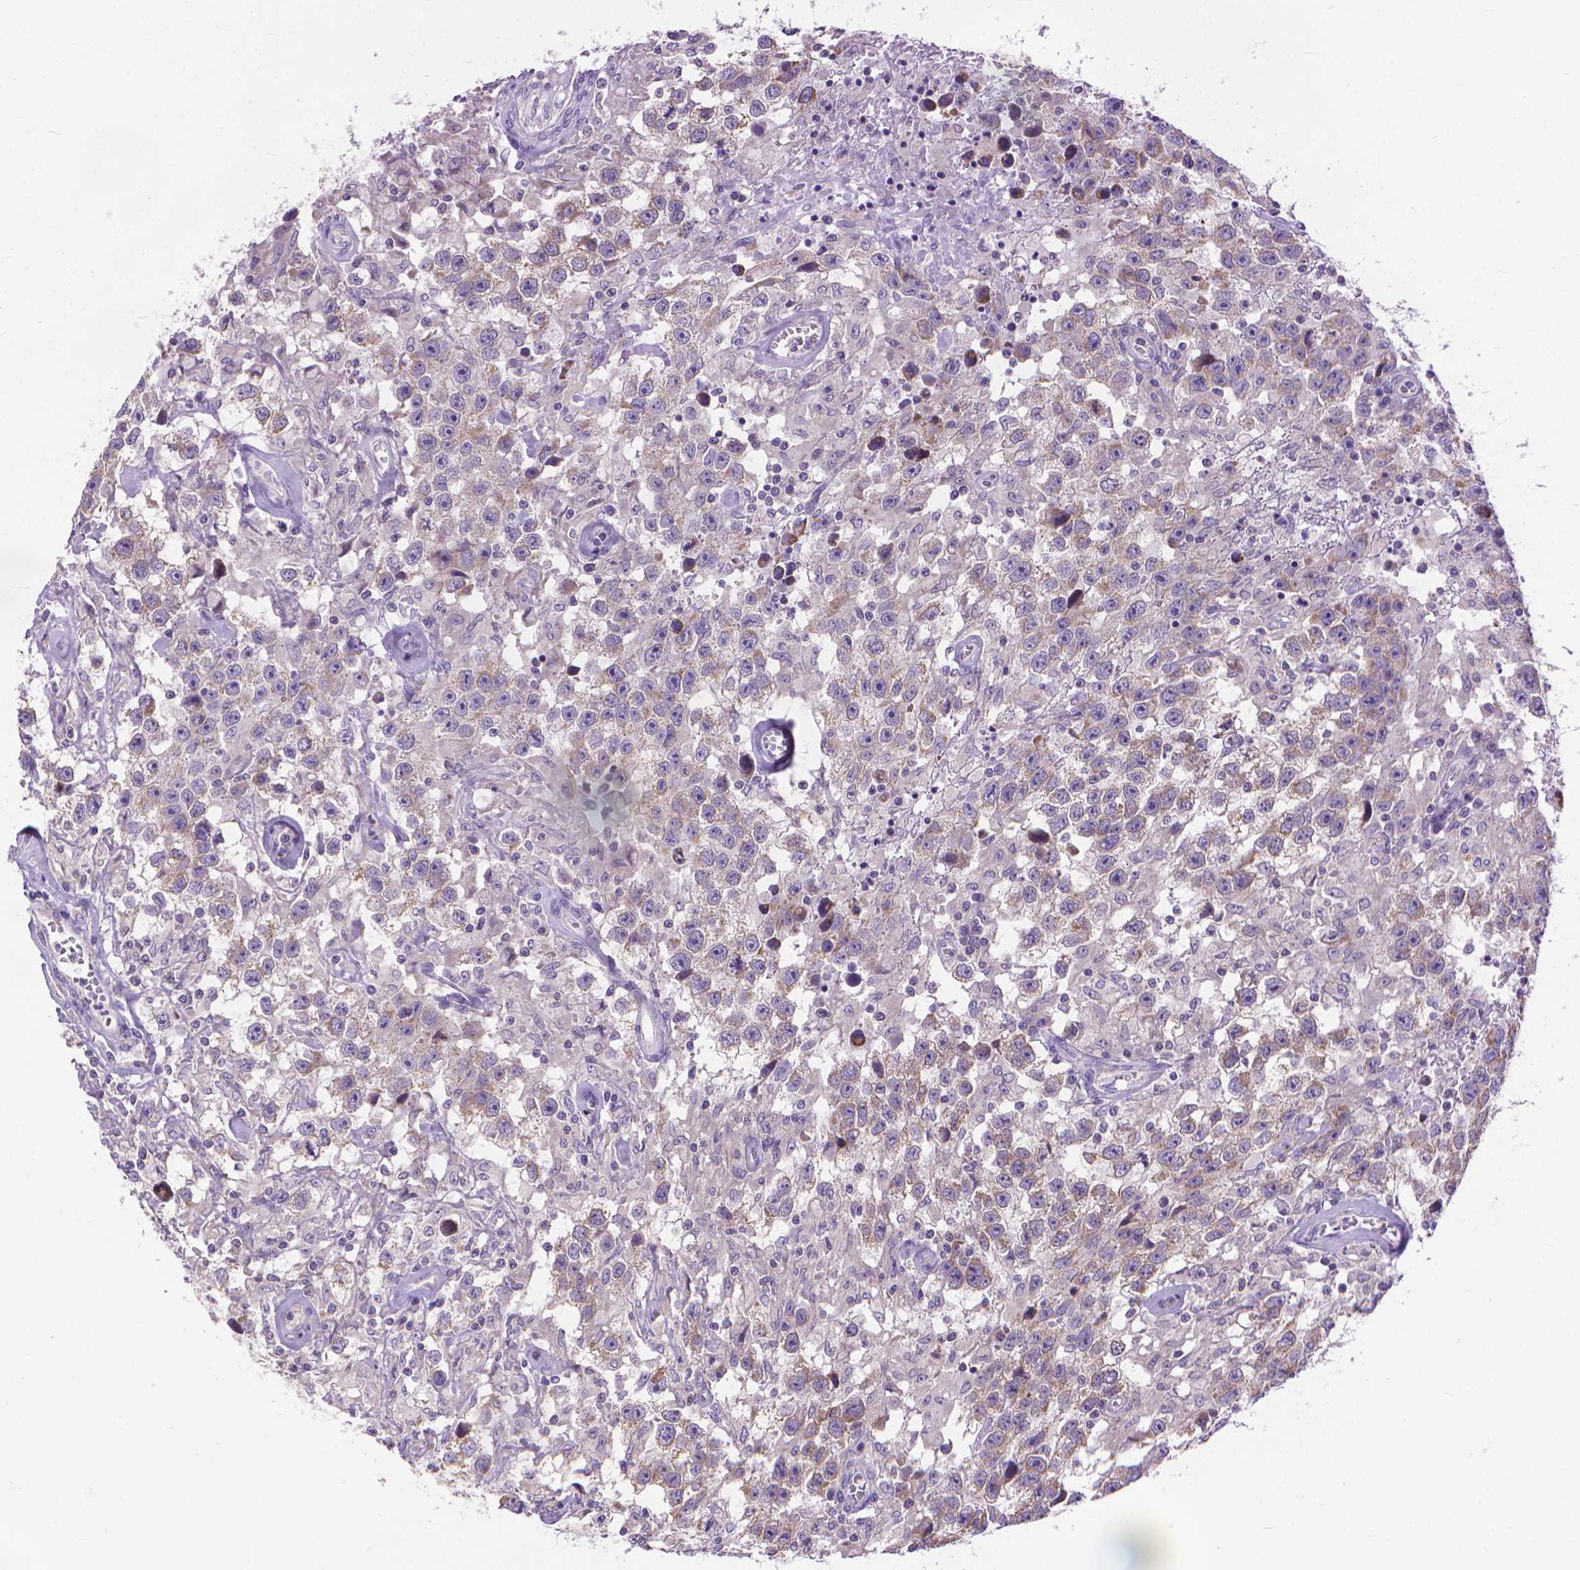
{"staining": {"intensity": "weak", "quantity": "25%-75%", "location": "cytoplasmic/membranous"}, "tissue": "testis cancer", "cell_type": "Tumor cells", "image_type": "cancer", "snomed": [{"axis": "morphology", "description": "Seminoma, NOS"}, {"axis": "topography", "description": "Testis"}], "caption": "Protein expression analysis of testis seminoma displays weak cytoplasmic/membranous positivity in about 25%-75% of tumor cells.", "gene": "SYN1", "patient": {"sex": "male", "age": 43}}